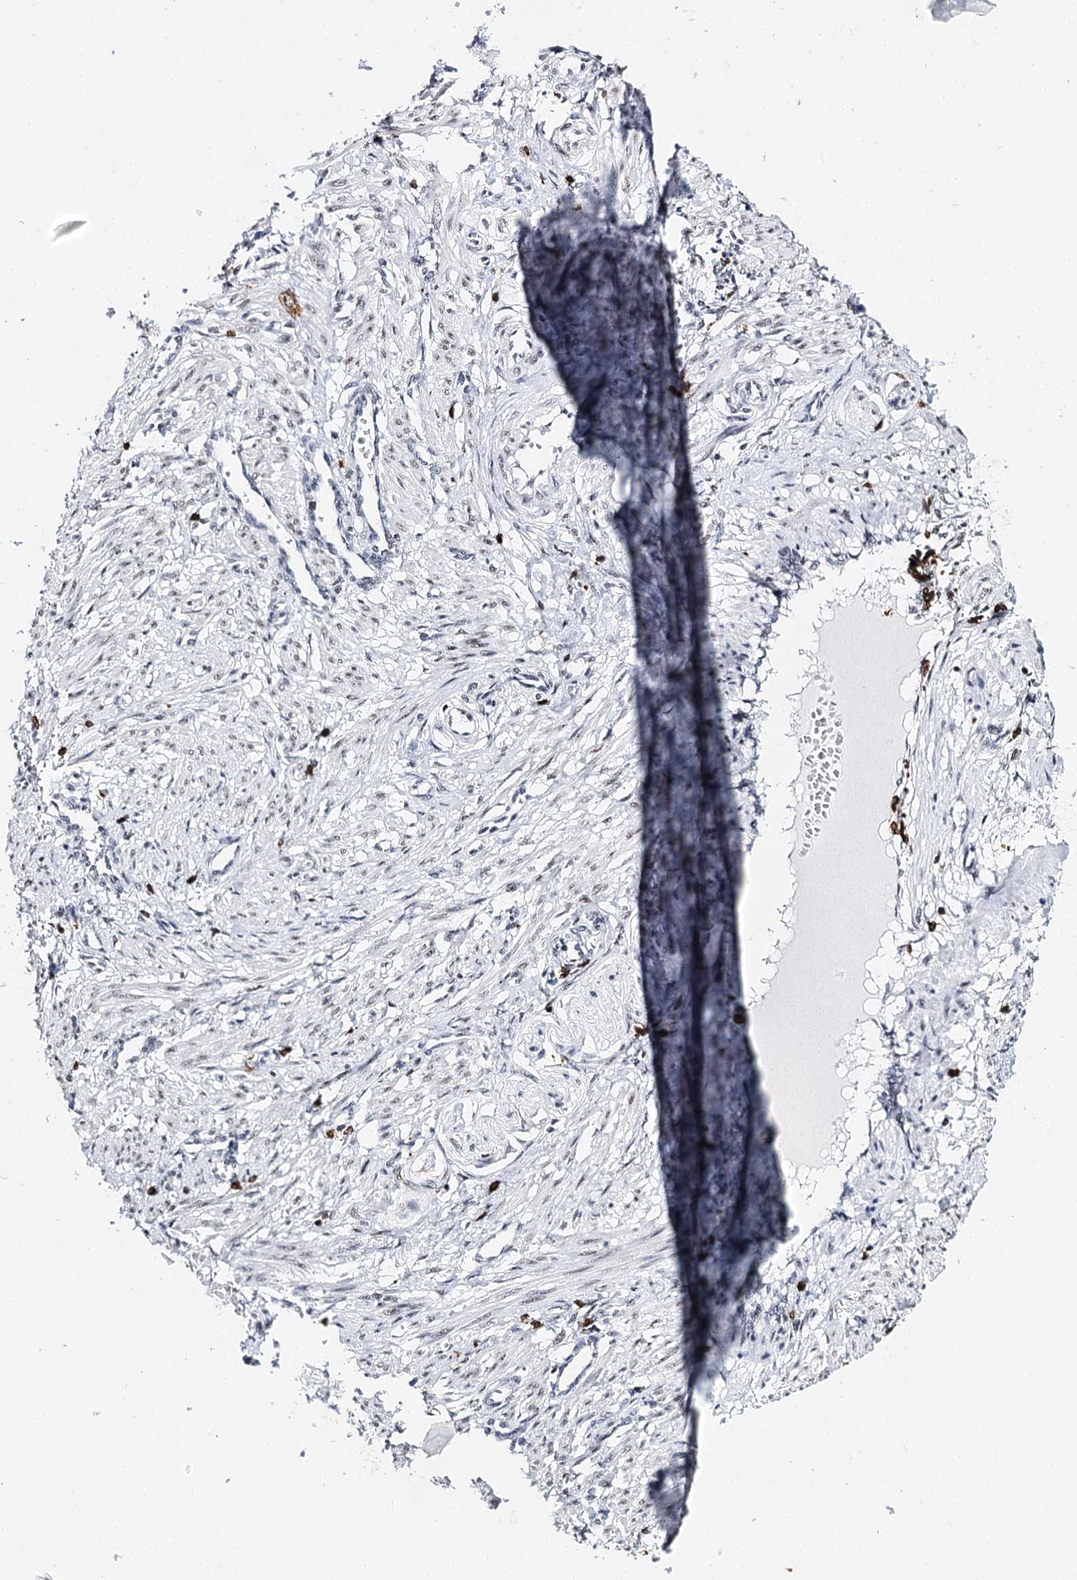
{"staining": {"intensity": "weak", "quantity": "25%-75%", "location": "nuclear"}, "tissue": "smooth muscle", "cell_type": "Smooth muscle cells", "image_type": "normal", "snomed": [{"axis": "morphology", "description": "Normal tissue, NOS"}, {"axis": "topography", "description": "Endometrium"}], "caption": "Smooth muscle cells display low levels of weak nuclear expression in approximately 25%-75% of cells in normal smooth muscle.", "gene": "BARD1", "patient": {"sex": "female", "age": 33}}